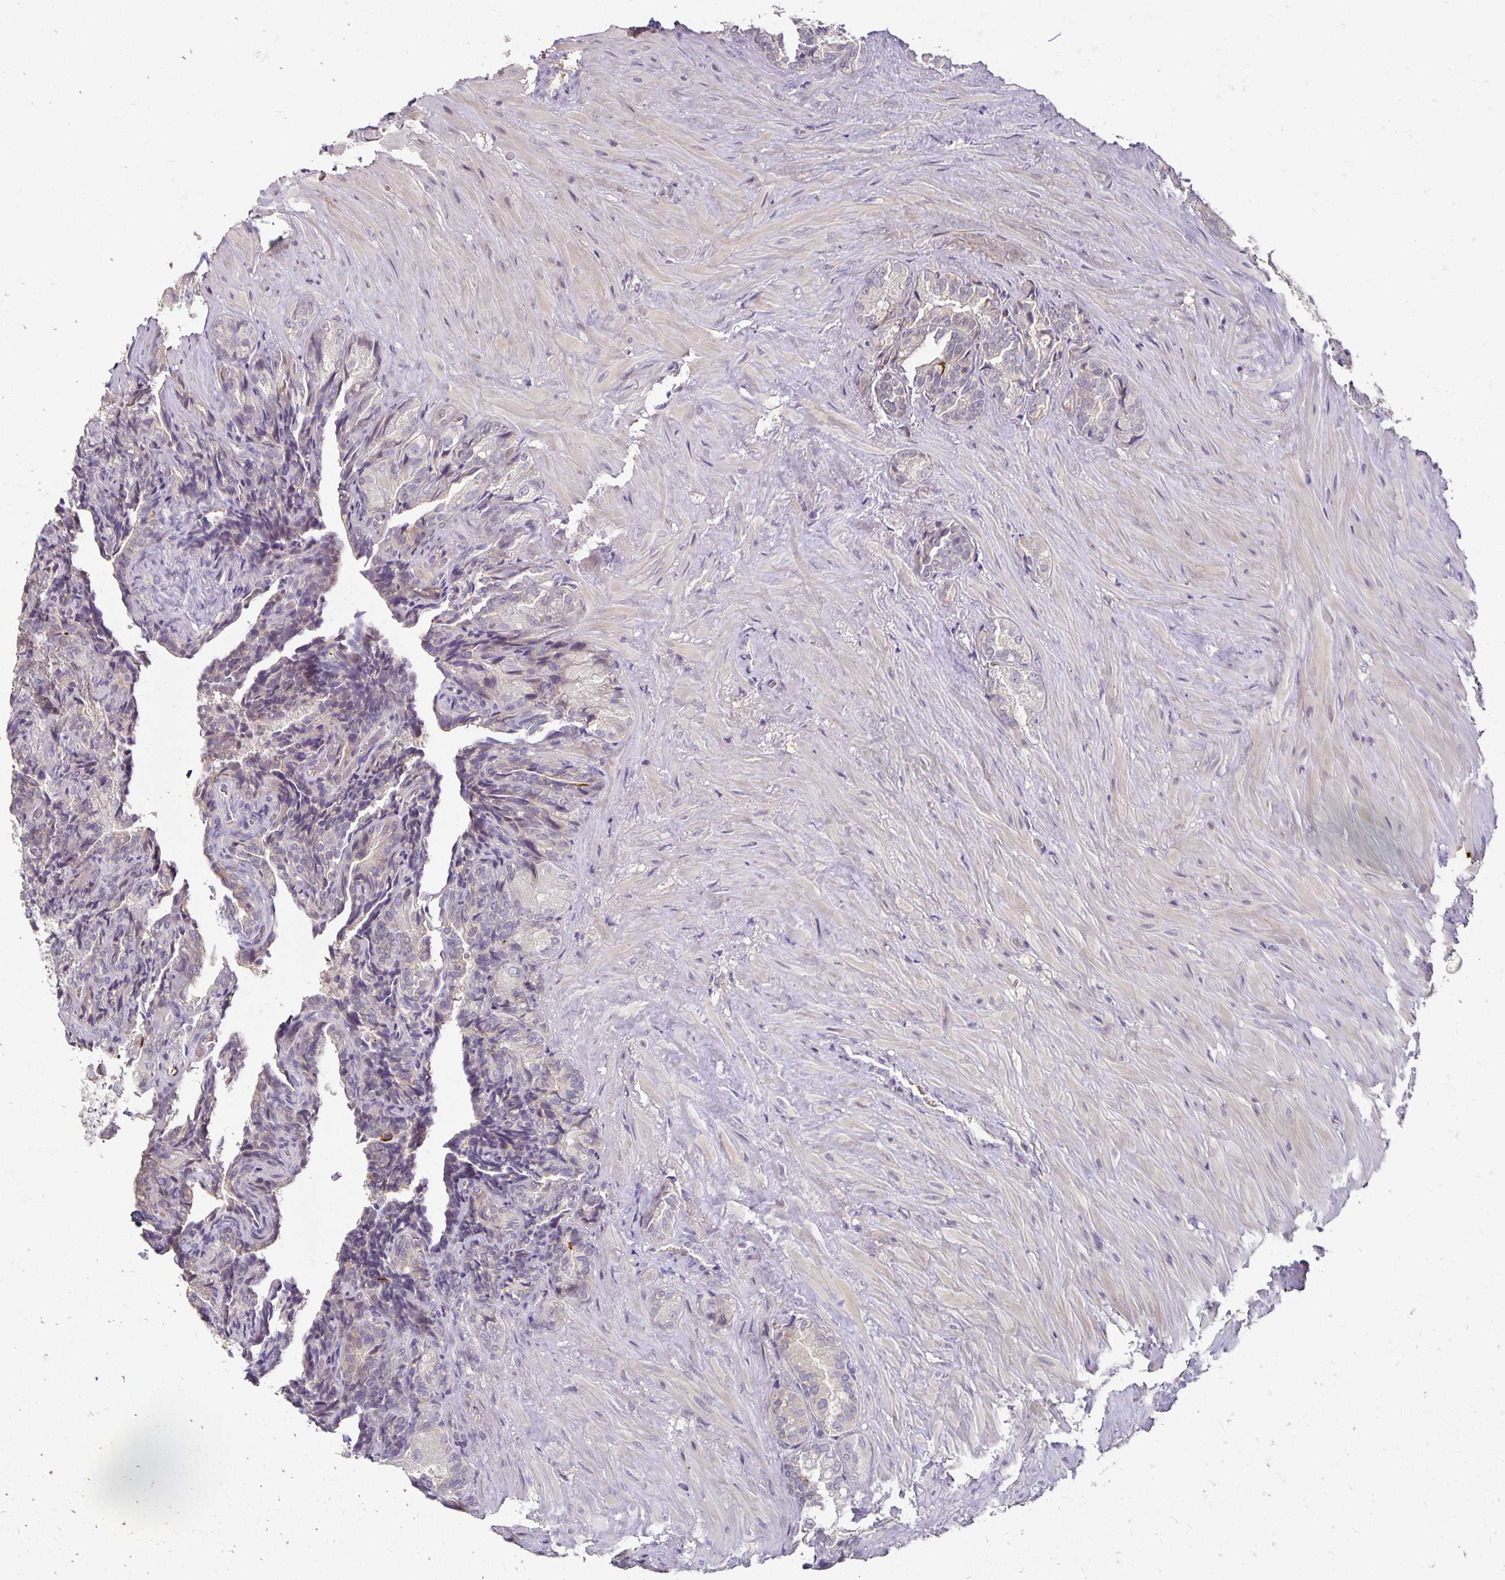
{"staining": {"intensity": "negative", "quantity": "none", "location": "none"}, "tissue": "seminal vesicle", "cell_type": "Glandular cells", "image_type": "normal", "snomed": [{"axis": "morphology", "description": "Normal tissue, NOS"}, {"axis": "topography", "description": "Seminal veicle"}], "caption": "The histopathology image displays no staining of glandular cells in normal seminal vesicle.", "gene": "CST6", "patient": {"sex": "male", "age": 68}}